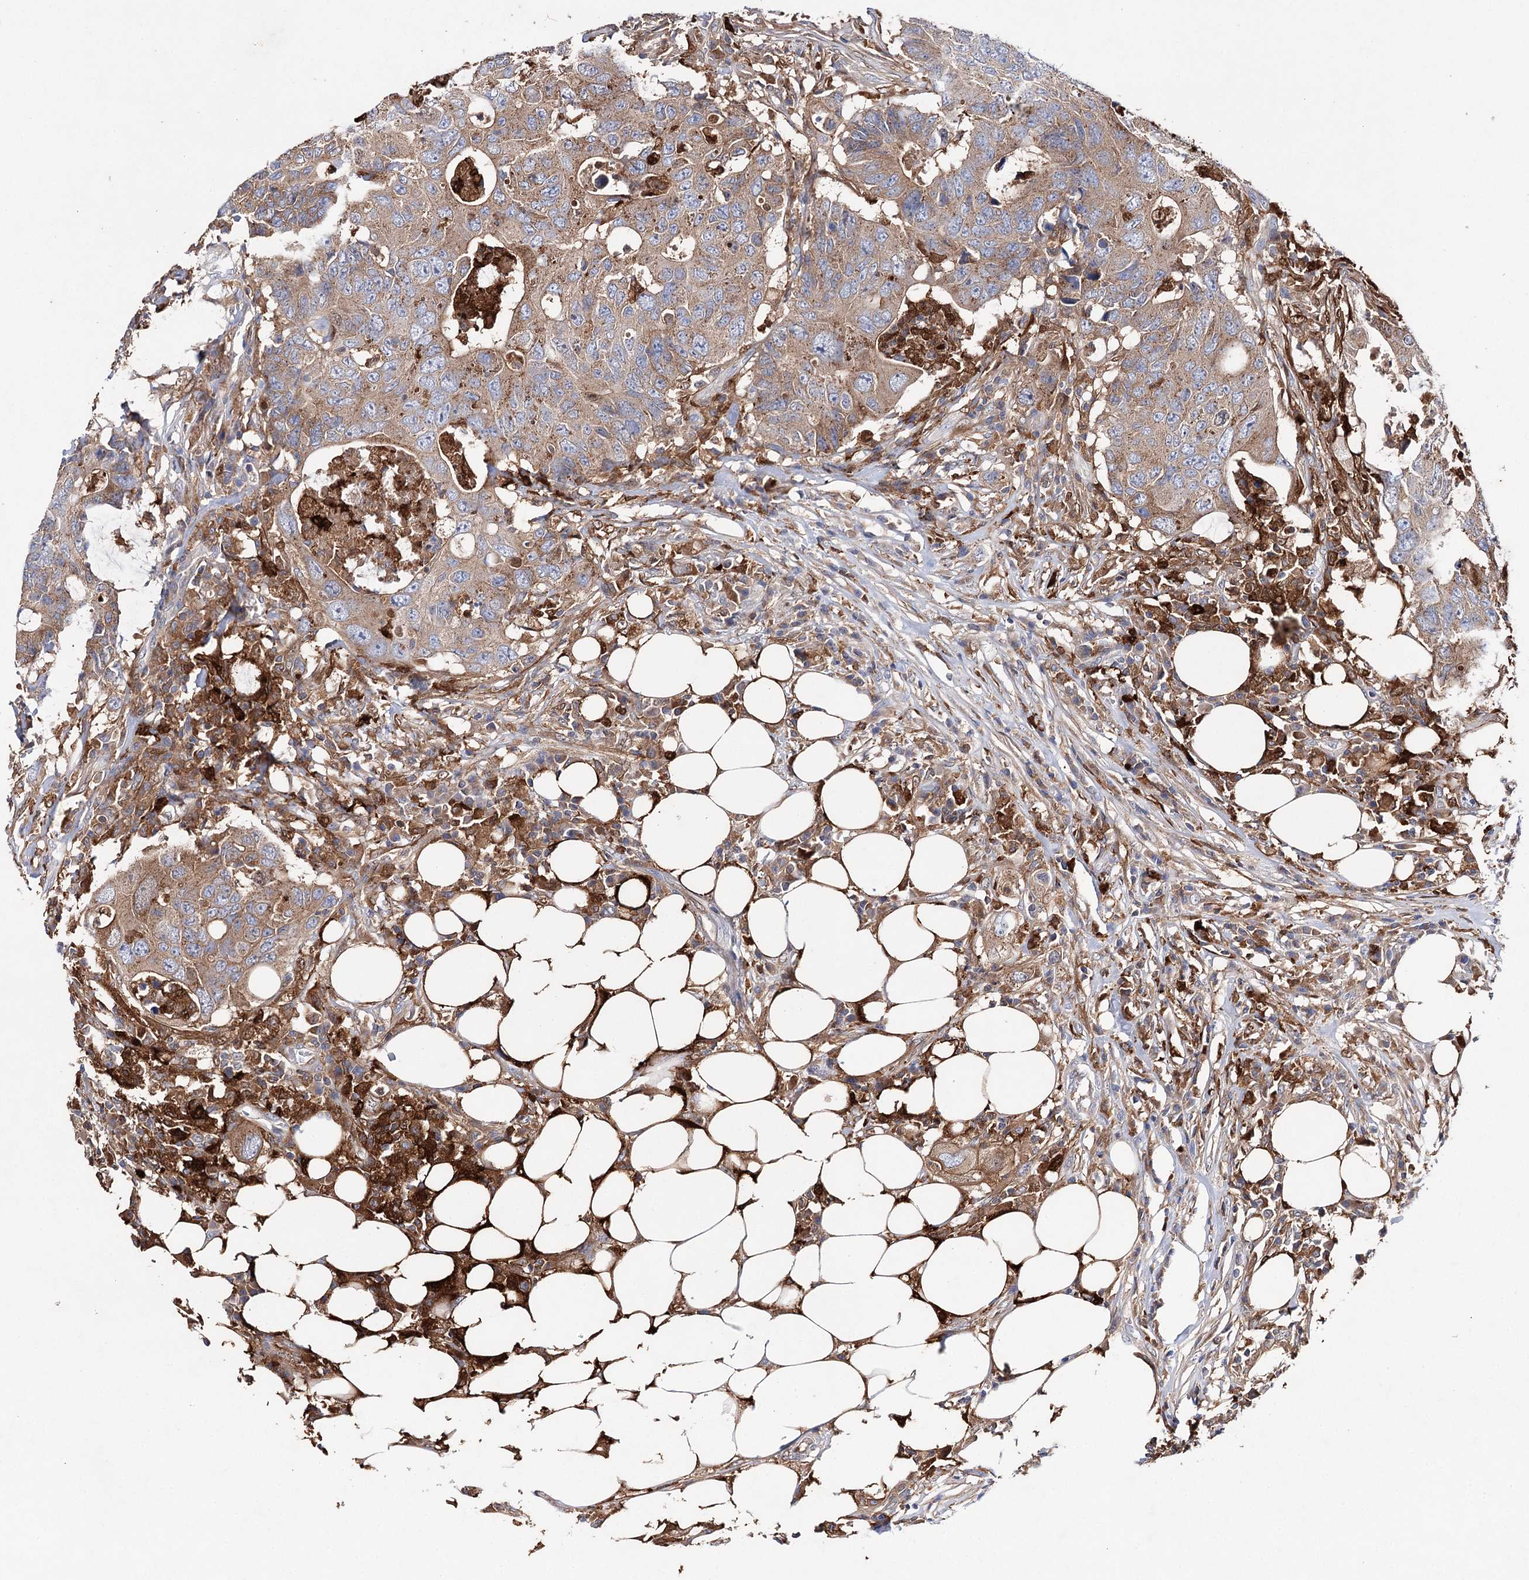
{"staining": {"intensity": "moderate", "quantity": ">75%", "location": "cytoplasmic/membranous"}, "tissue": "colorectal cancer", "cell_type": "Tumor cells", "image_type": "cancer", "snomed": [{"axis": "morphology", "description": "Adenocarcinoma, NOS"}, {"axis": "topography", "description": "Colon"}], "caption": "Moderate cytoplasmic/membranous staining is seen in approximately >75% of tumor cells in colorectal cancer.", "gene": "CFAP46", "patient": {"sex": "male", "age": 71}}